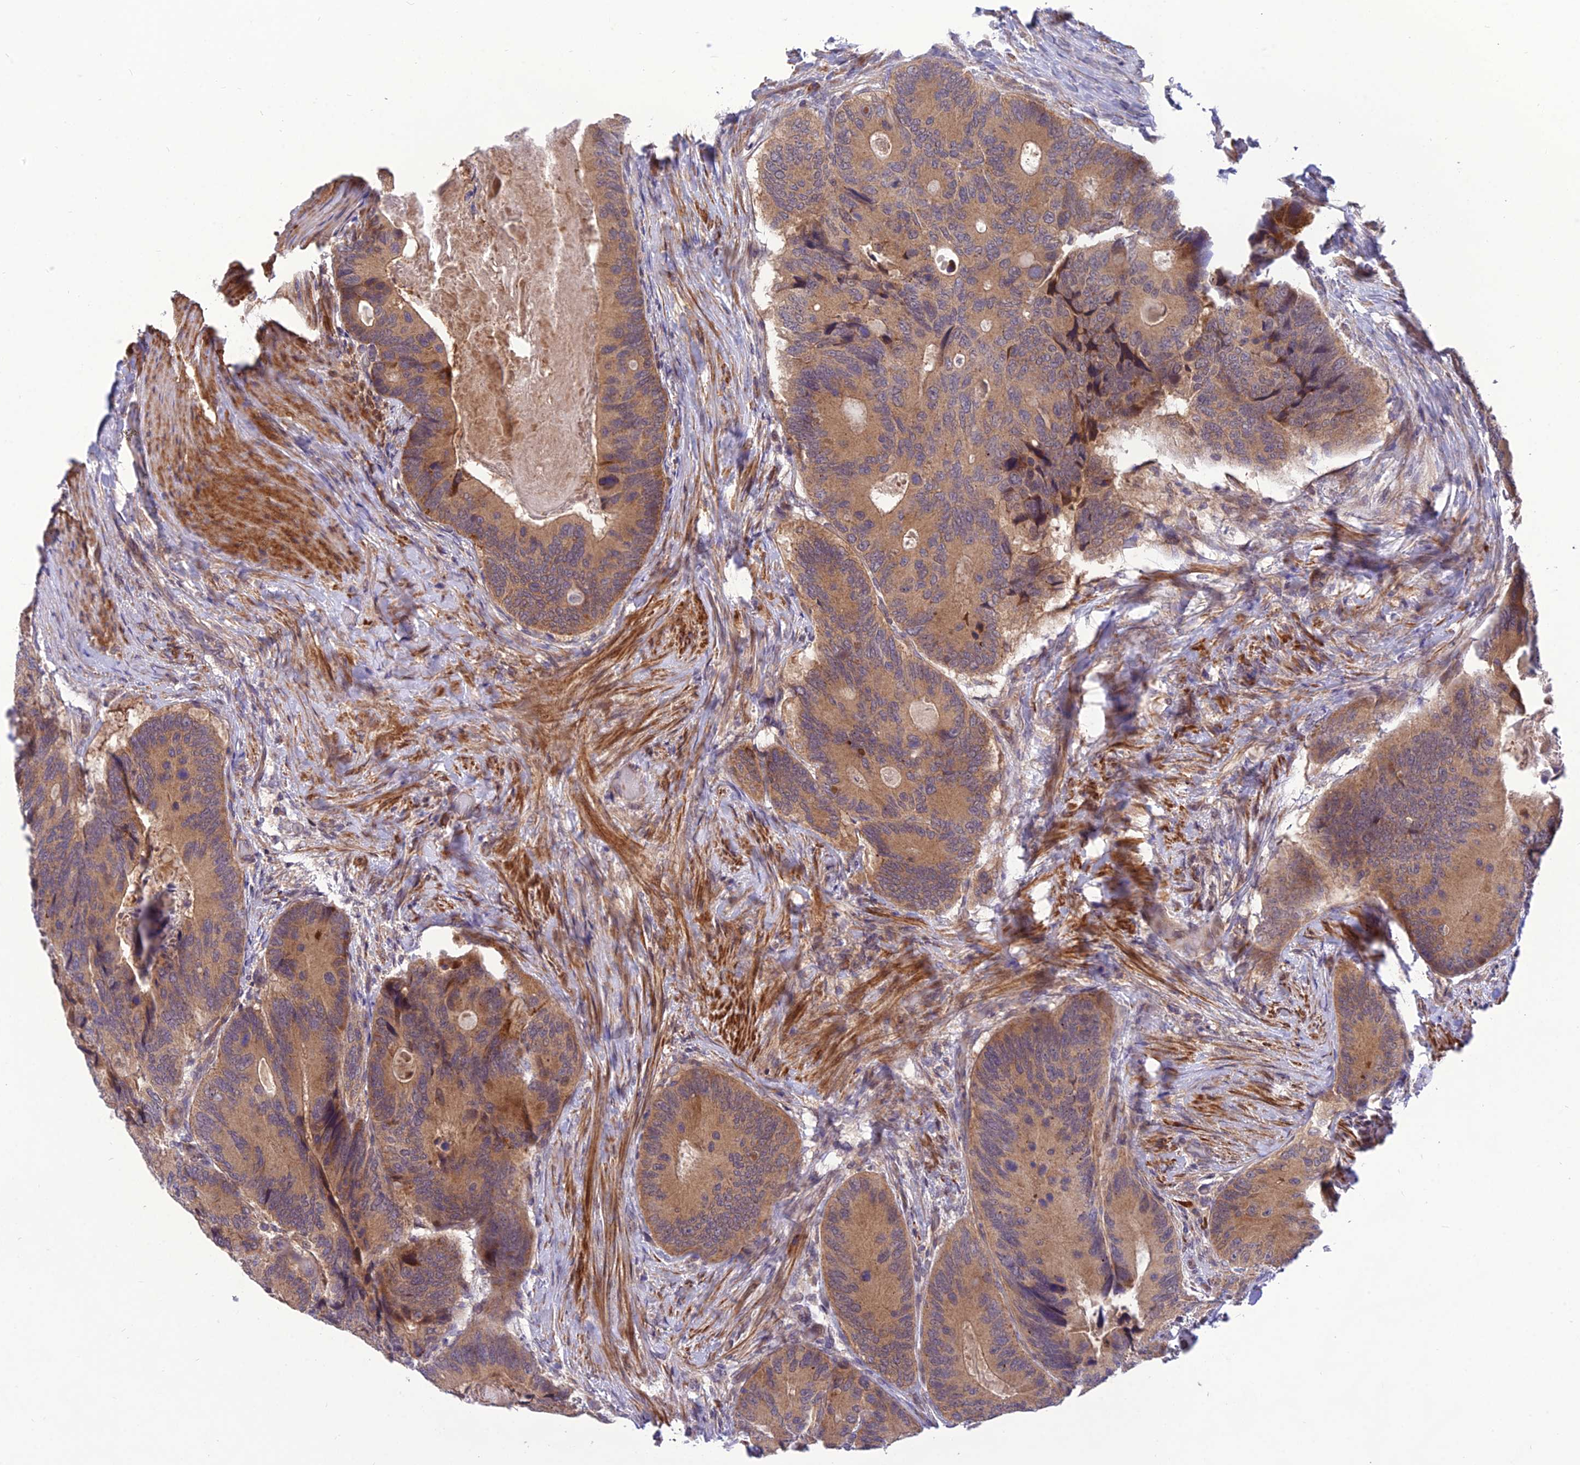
{"staining": {"intensity": "moderate", "quantity": ">75%", "location": "cytoplasmic/membranous"}, "tissue": "colorectal cancer", "cell_type": "Tumor cells", "image_type": "cancer", "snomed": [{"axis": "morphology", "description": "Adenocarcinoma, NOS"}, {"axis": "topography", "description": "Colon"}], "caption": "Adenocarcinoma (colorectal) stained for a protein exhibits moderate cytoplasmic/membranous positivity in tumor cells.", "gene": "UROS", "patient": {"sex": "male", "age": 84}}